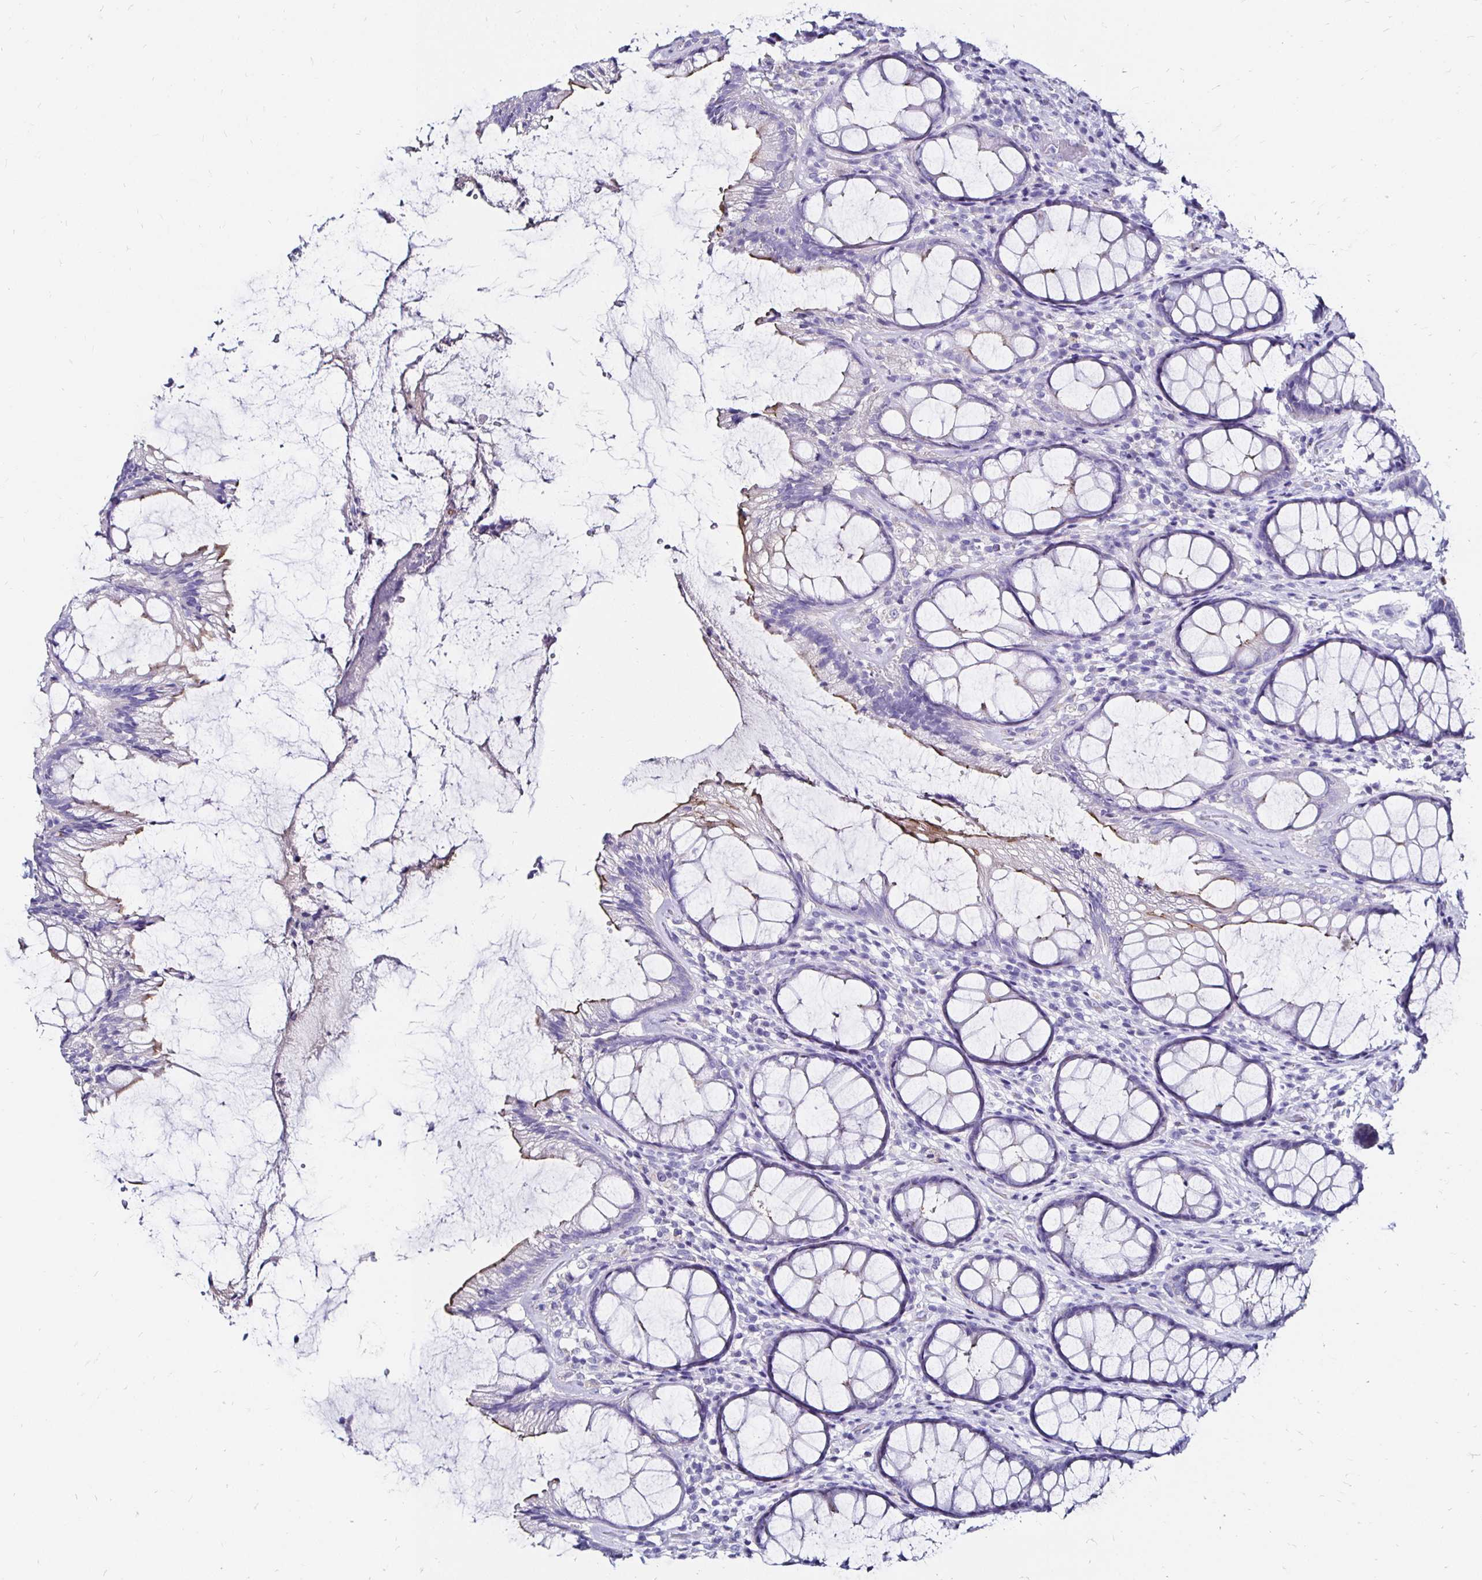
{"staining": {"intensity": "weak", "quantity": "<25%", "location": "cytoplasmic/membranous"}, "tissue": "rectum", "cell_type": "Glandular cells", "image_type": "normal", "snomed": [{"axis": "morphology", "description": "Normal tissue, NOS"}, {"axis": "topography", "description": "Rectum"}], "caption": "Image shows no significant protein positivity in glandular cells of unremarkable rectum.", "gene": "KCNT1", "patient": {"sex": "male", "age": 72}}